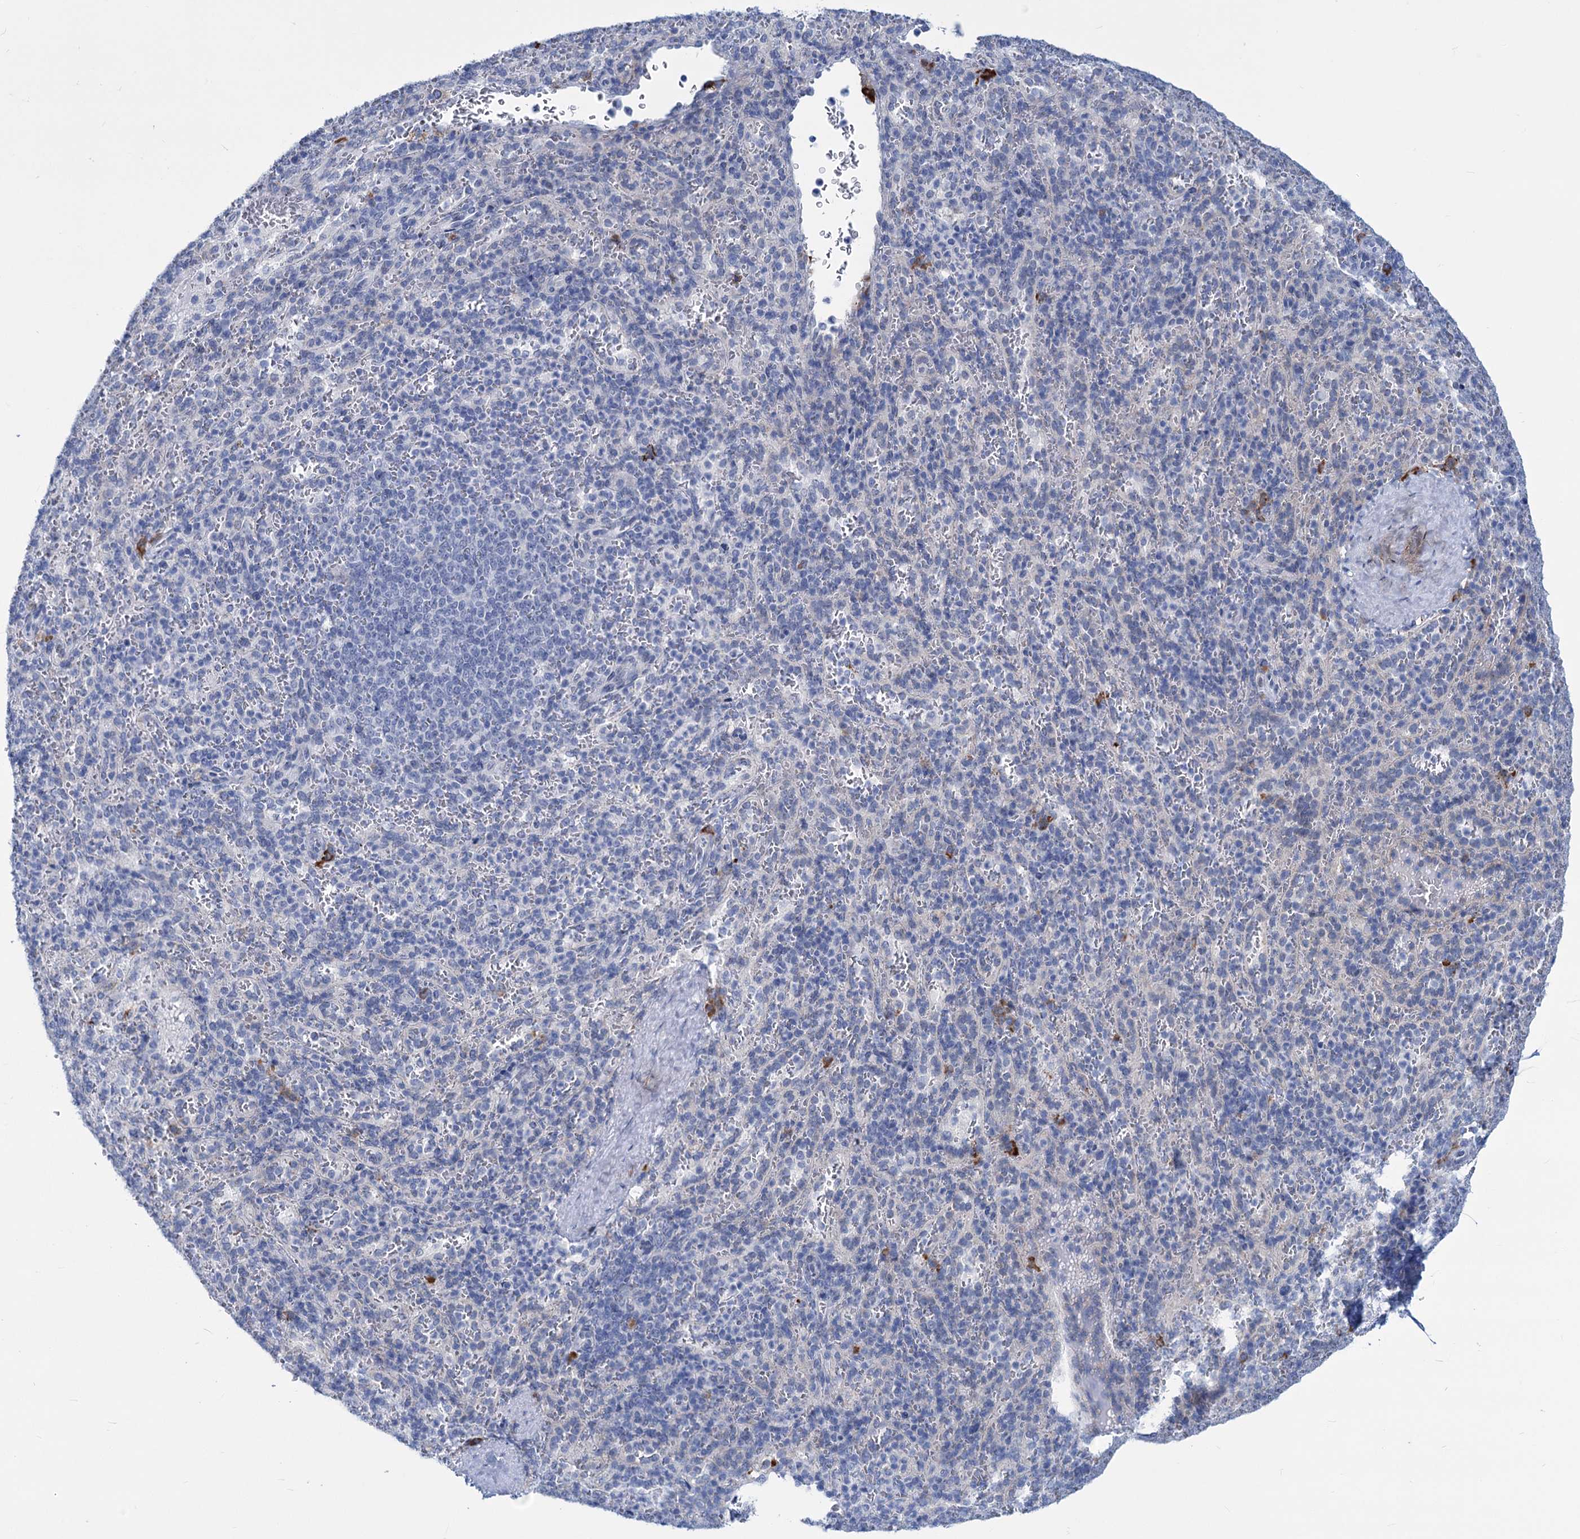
{"staining": {"intensity": "strong", "quantity": "<25%", "location": "cytoplasmic/membranous"}, "tissue": "spleen", "cell_type": "Cells in red pulp", "image_type": "normal", "snomed": [{"axis": "morphology", "description": "Normal tissue, NOS"}, {"axis": "topography", "description": "Spleen"}], "caption": "An image of human spleen stained for a protein exhibits strong cytoplasmic/membranous brown staining in cells in red pulp. (brown staining indicates protein expression, while blue staining denotes nuclei).", "gene": "NEU3", "patient": {"sex": "female", "age": 21}}